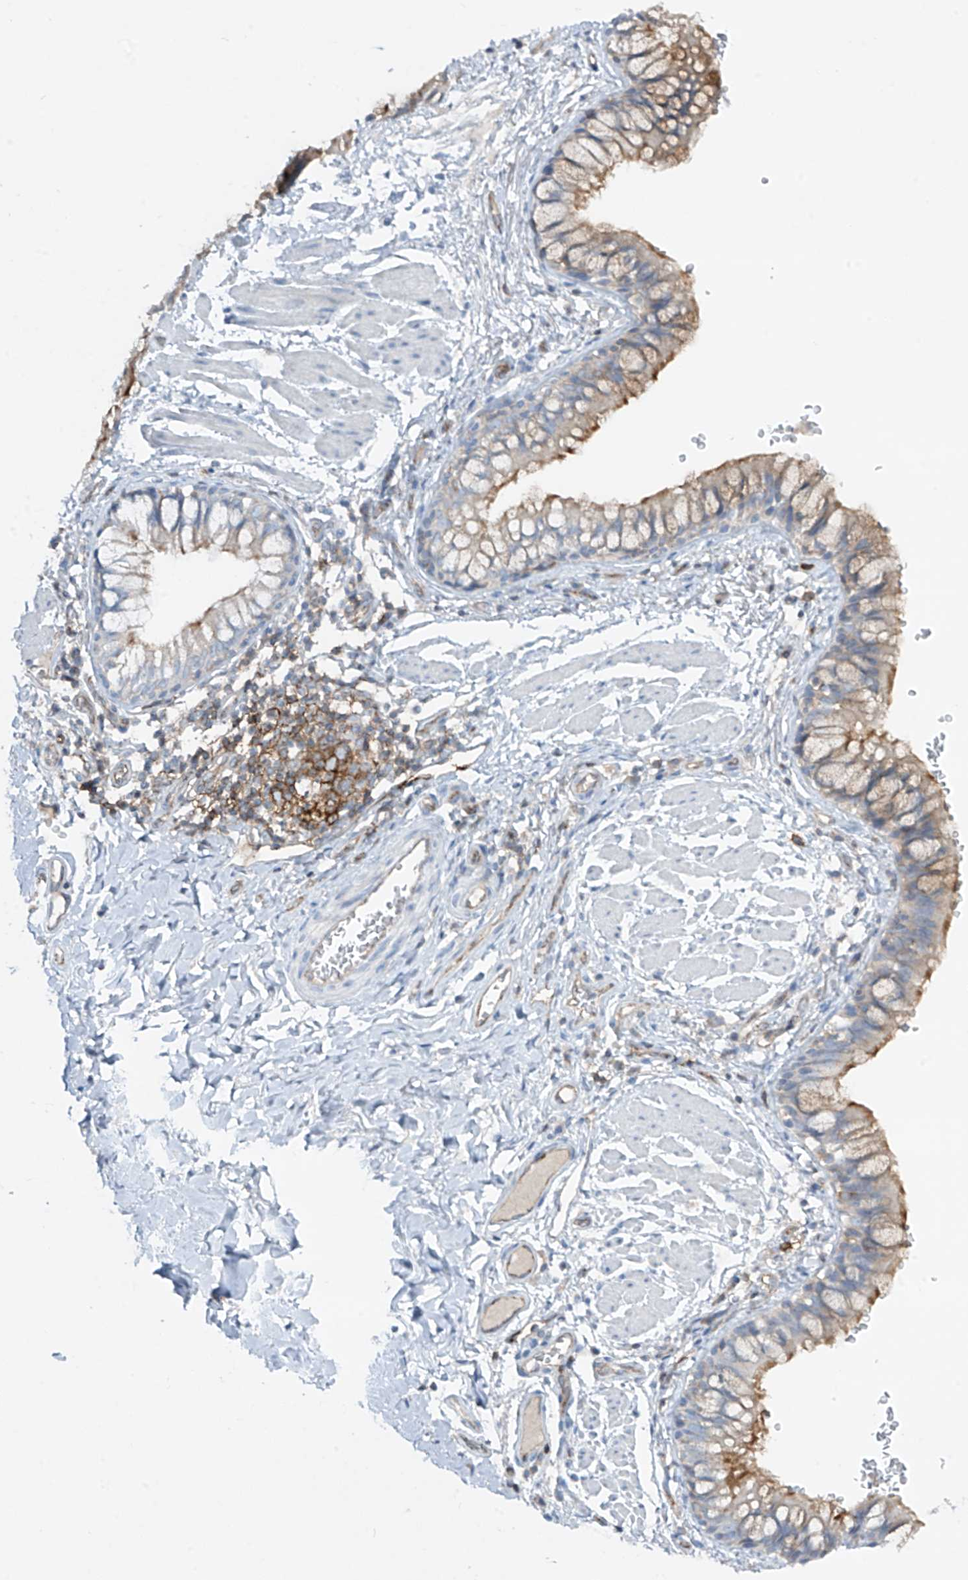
{"staining": {"intensity": "strong", "quantity": "25%-75%", "location": "cytoplasmic/membranous"}, "tissue": "bronchus", "cell_type": "Respiratory epithelial cells", "image_type": "normal", "snomed": [{"axis": "morphology", "description": "Normal tissue, NOS"}, {"axis": "topography", "description": "Cartilage tissue"}, {"axis": "topography", "description": "Bronchus"}], "caption": "High-magnification brightfield microscopy of normal bronchus stained with DAB (brown) and counterstained with hematoxylin (blue). respiratory epithelial cells exhibit strong cytoplasmic/membranous positivity is identified in approximately25%-75% of cells.", "gene": "HLA", "patient": {"sex": "female", "age": 36}}